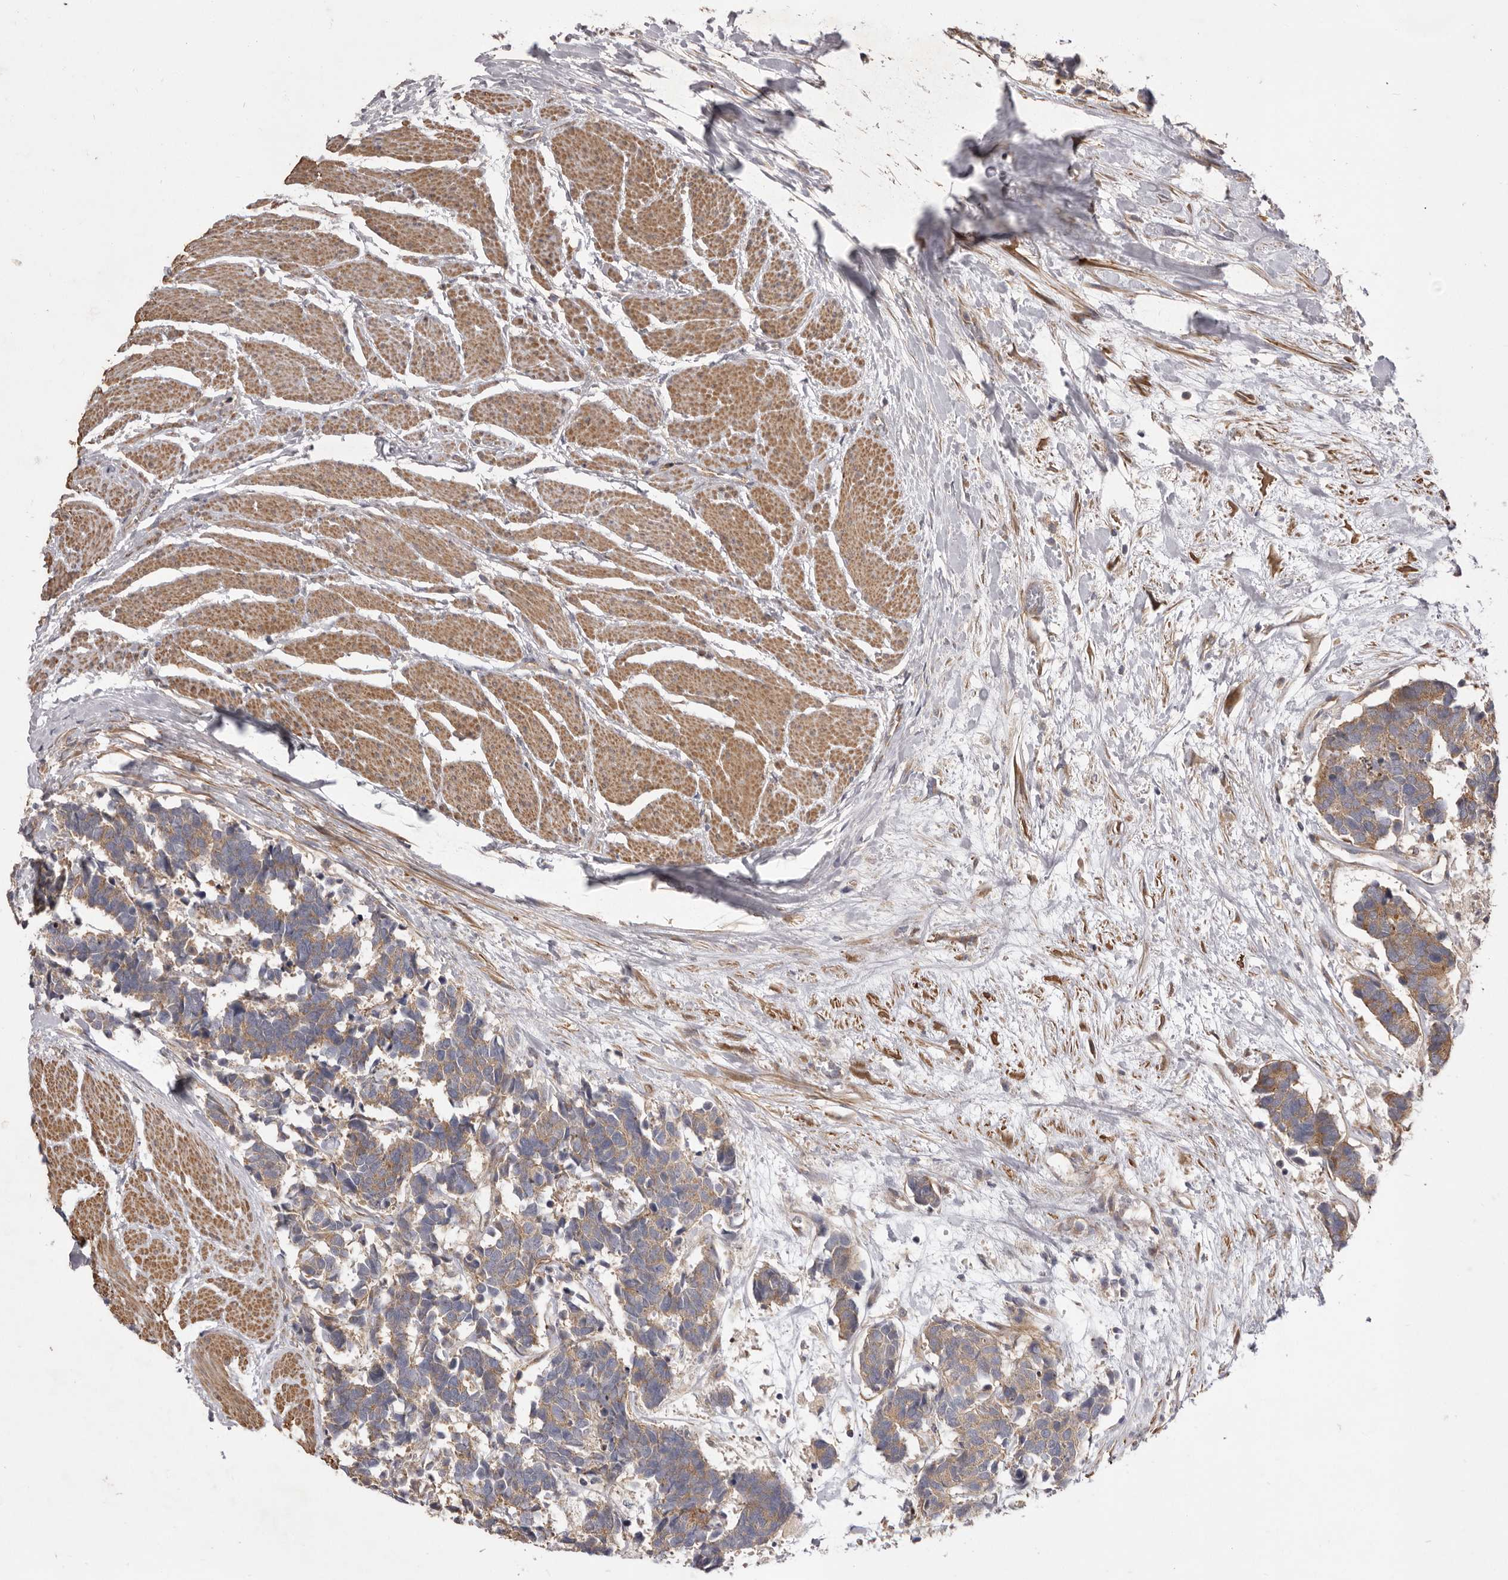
{"staining": {"intensity": "weak", "quantity": ">75%", "location": "cytoplasmic/membranous"}, "tissue": "carcinoid", "cell_type": "Tumor cells", "image_type": "cancer", "snomed": [{"axis": "morphology", "description": "Carcinoma, NOS"}, {"axis": "morphology", "description": "Carcinoid, malignant, NOS"}, {"axis": "topography", "description": "Urinary bladder"}], "caption": "Carcinoid stained with a protein marker demonstrates weak staining in tumor cells.", "gene": "VPS45", "patient": {"sex": "male", "age": 57}}